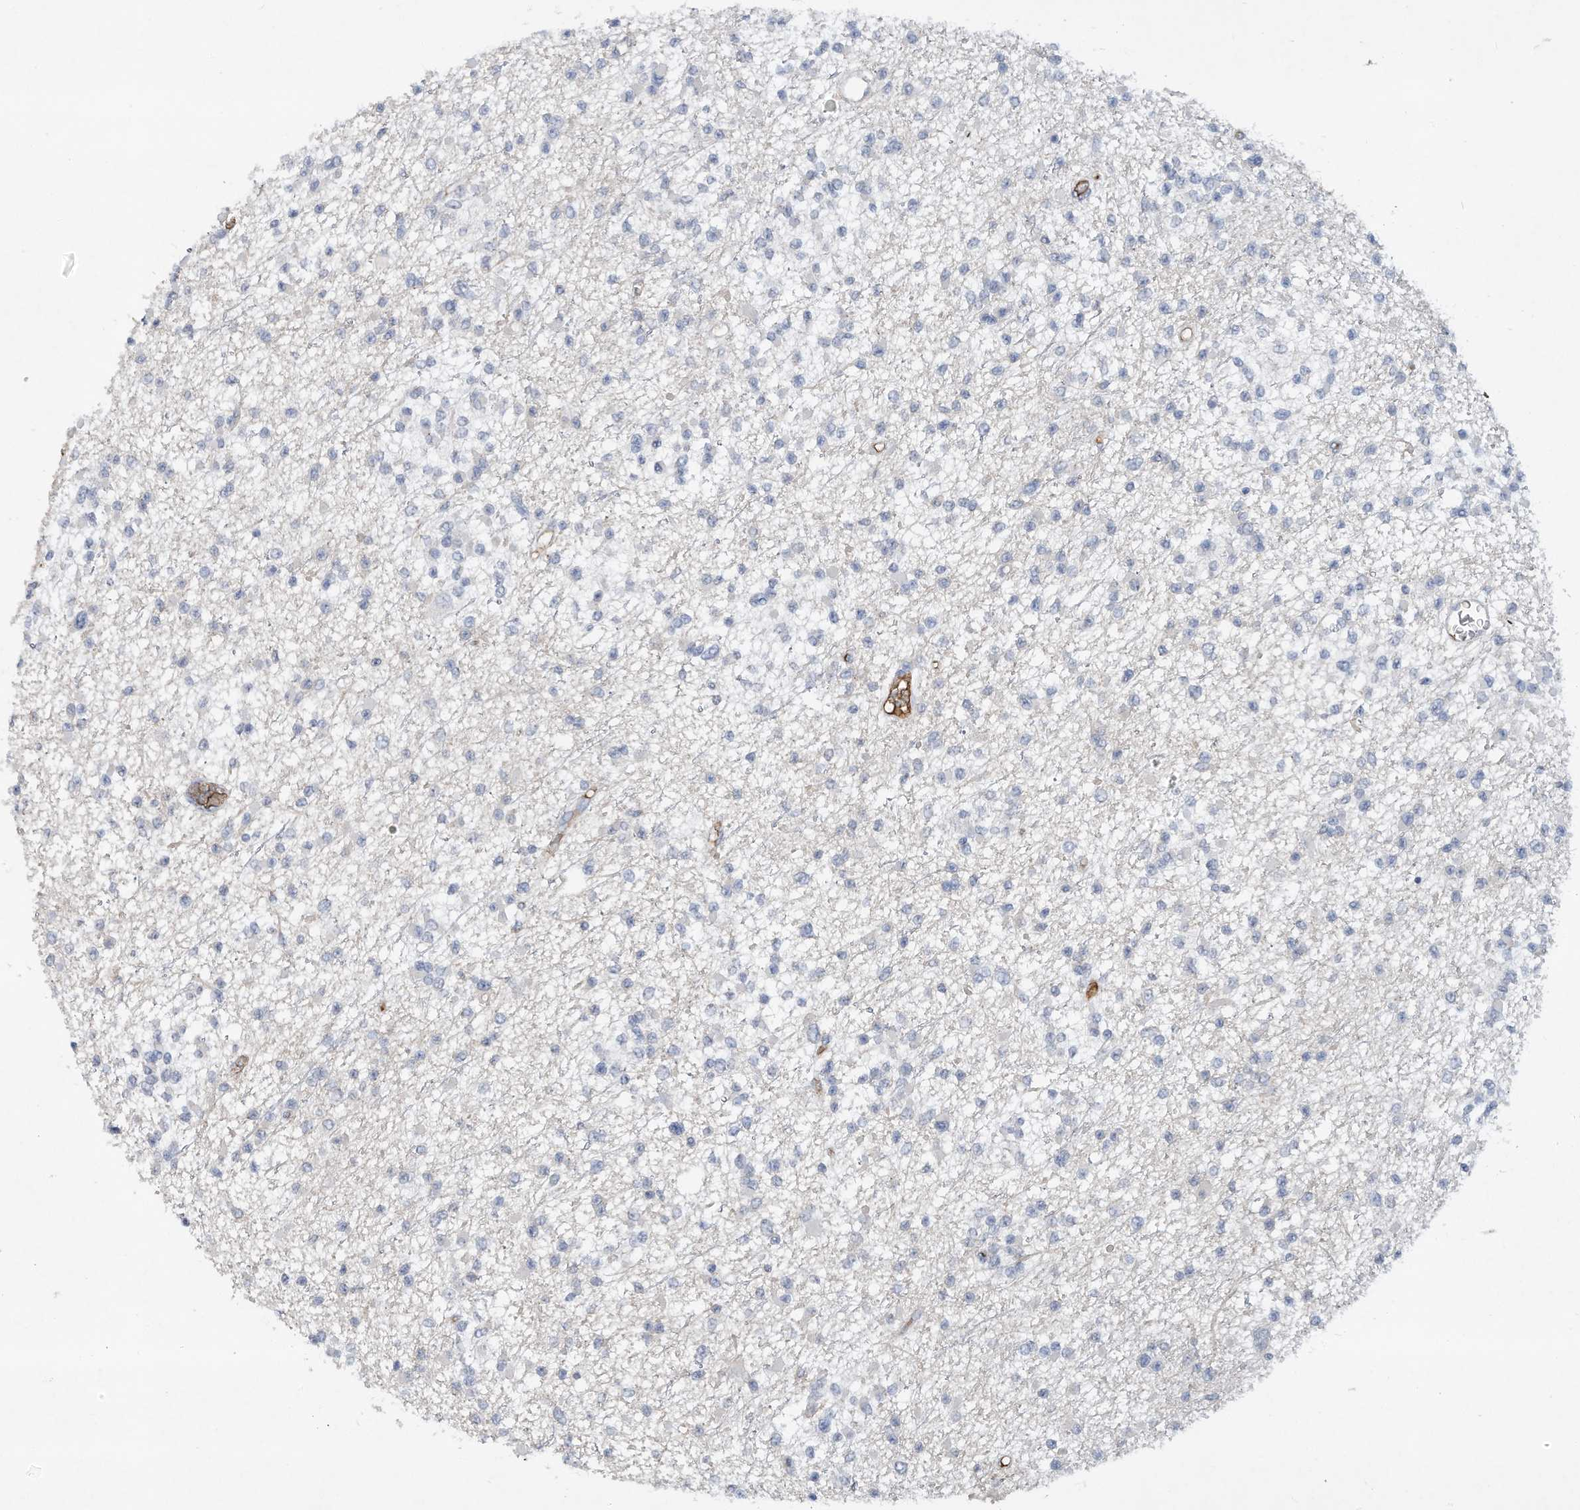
{"staining": {"intensity": "negative", "quantity": "none", "location": "none"}, "tissue": "glioma", "cell_type": "Tumor cells", "image_type": "cancer", "snomed": [{"axis": "morphology", "description": "Glioma, malignant, Low grade"}, {"axis": "topography", "description": "Brain"}], "caption": "Immunohistochemistry of malignant glioma (low-grade) displays no expression in tumor cells.", "gene": "HAS3", "patient": {"sex": "female", "age": 22}}